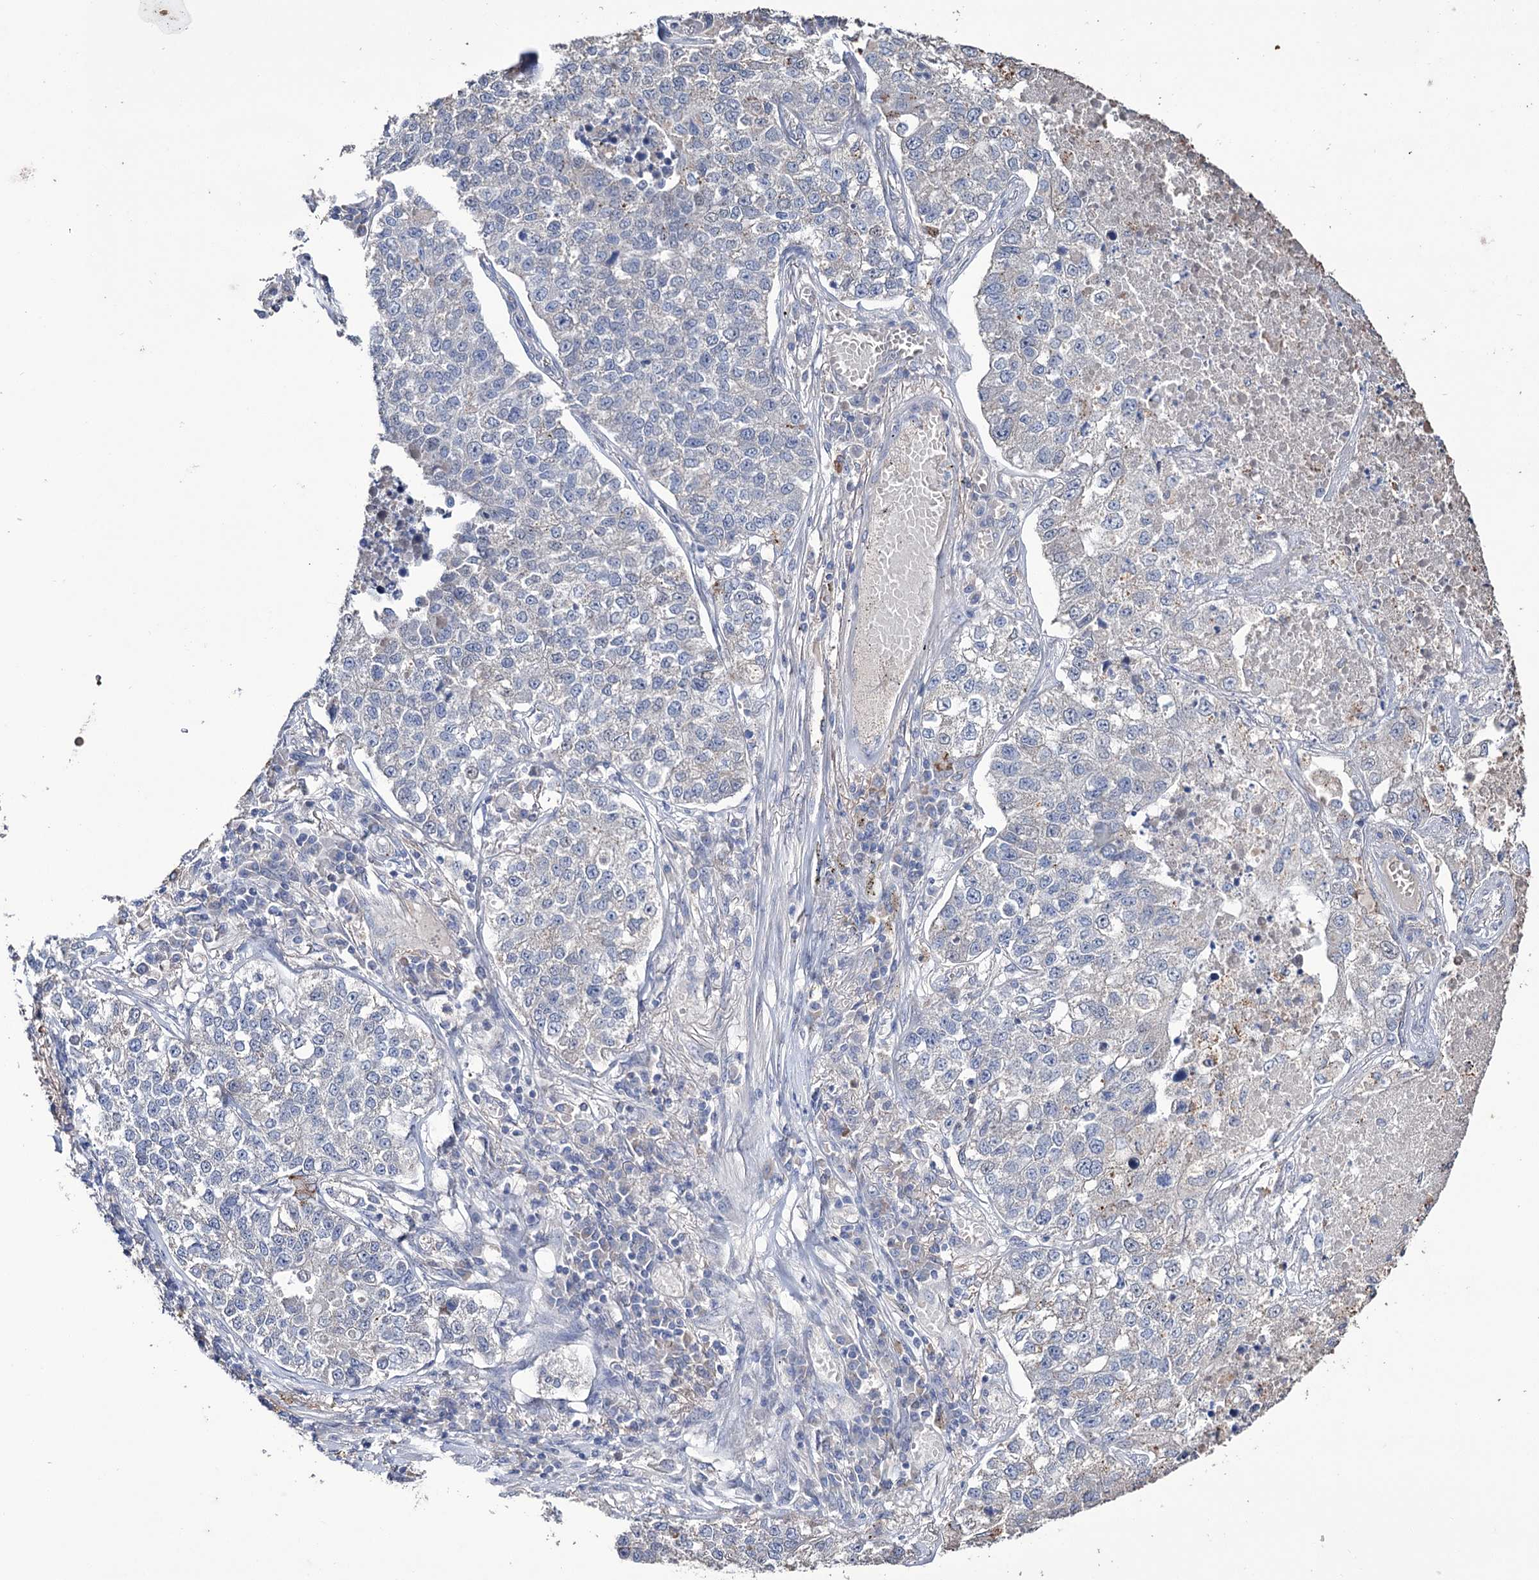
{"staining": {"intensity": "negative", "quantity": "none", "location": "none"}, "tissue": "lung cancer", "cell_type": "Tumor cells", "image_type": "cancer", "snomed": [{"axis": "morphology", "description": "Adenocarcinoma, NOS"}, {"axis": "topography", "description": "Lung"}], "caption": "High power microscopy image of an IHC image of lung adenocarcinoma, revealing no significant expression in tumor cells. The staining is performed using DAB (3,3'-diaminobenzidine) brown chromogen with nuclei counter-stained in using hematoxylin.", "gene": "EPB41L5", "patient": {"sex": "male", "age": 49}}